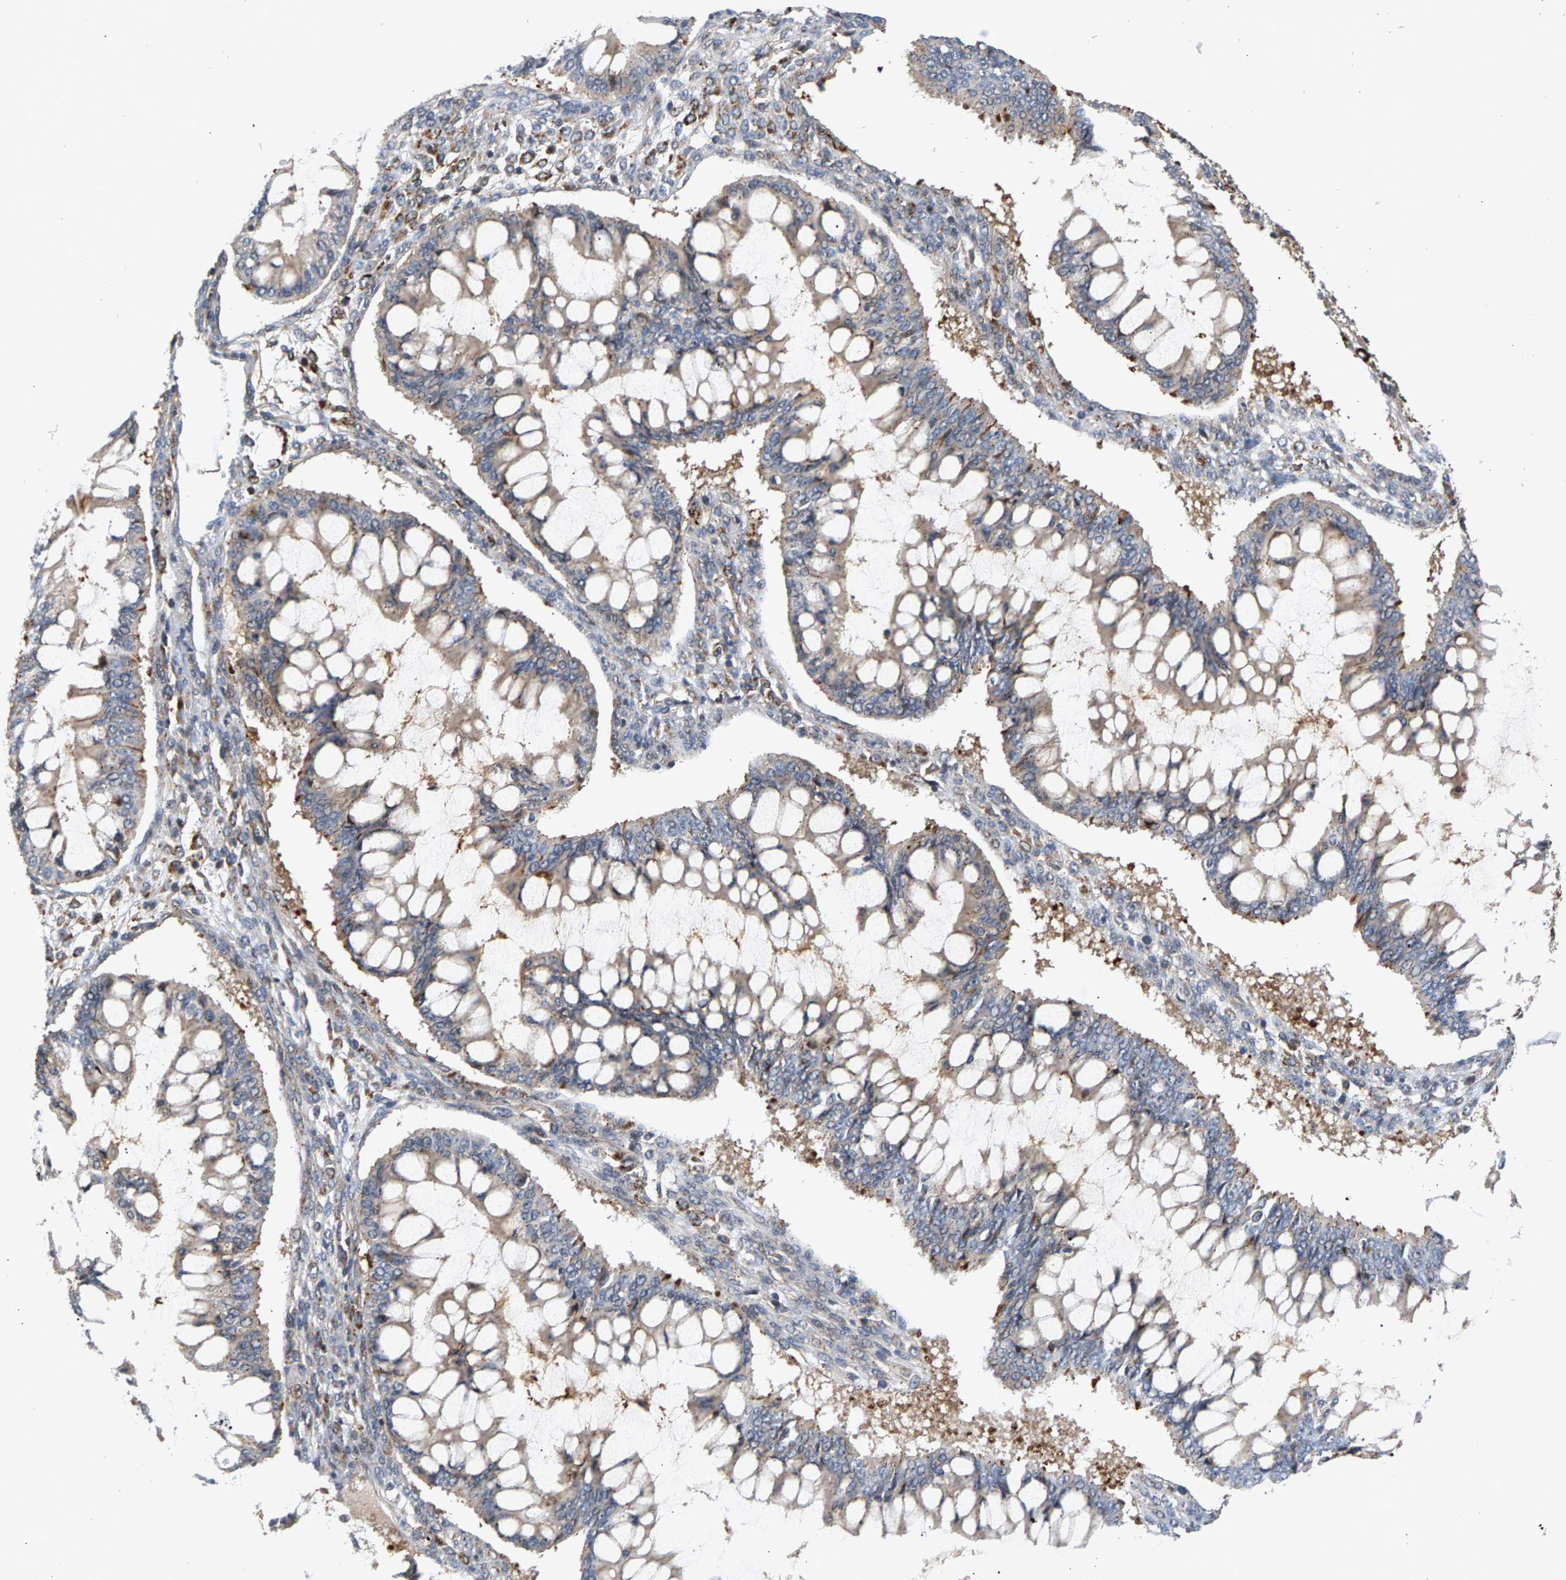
{"staining": {"intensity": "weak", "quantity": "<25%", "location": "cytoplasmic/membranous"}, "tissue": "ovarian cancer", "cell_type": "Tumor cells", "image_type": "cancer", "snomed": [{"axis": "morphology", "description": "Cystadenocarcinoma, mucinous, NOS"}, {"axis": "topography", "description": "Ovary"}], "caption": "Tumor cells show no significant expression in ovarian cancer (mucinous cystadenocarcinoma). (DAB immunohistochemistry (IHC), high magnification).", "gene": "MAP2K5", "patient": {"sex": "female", "age": 73}}